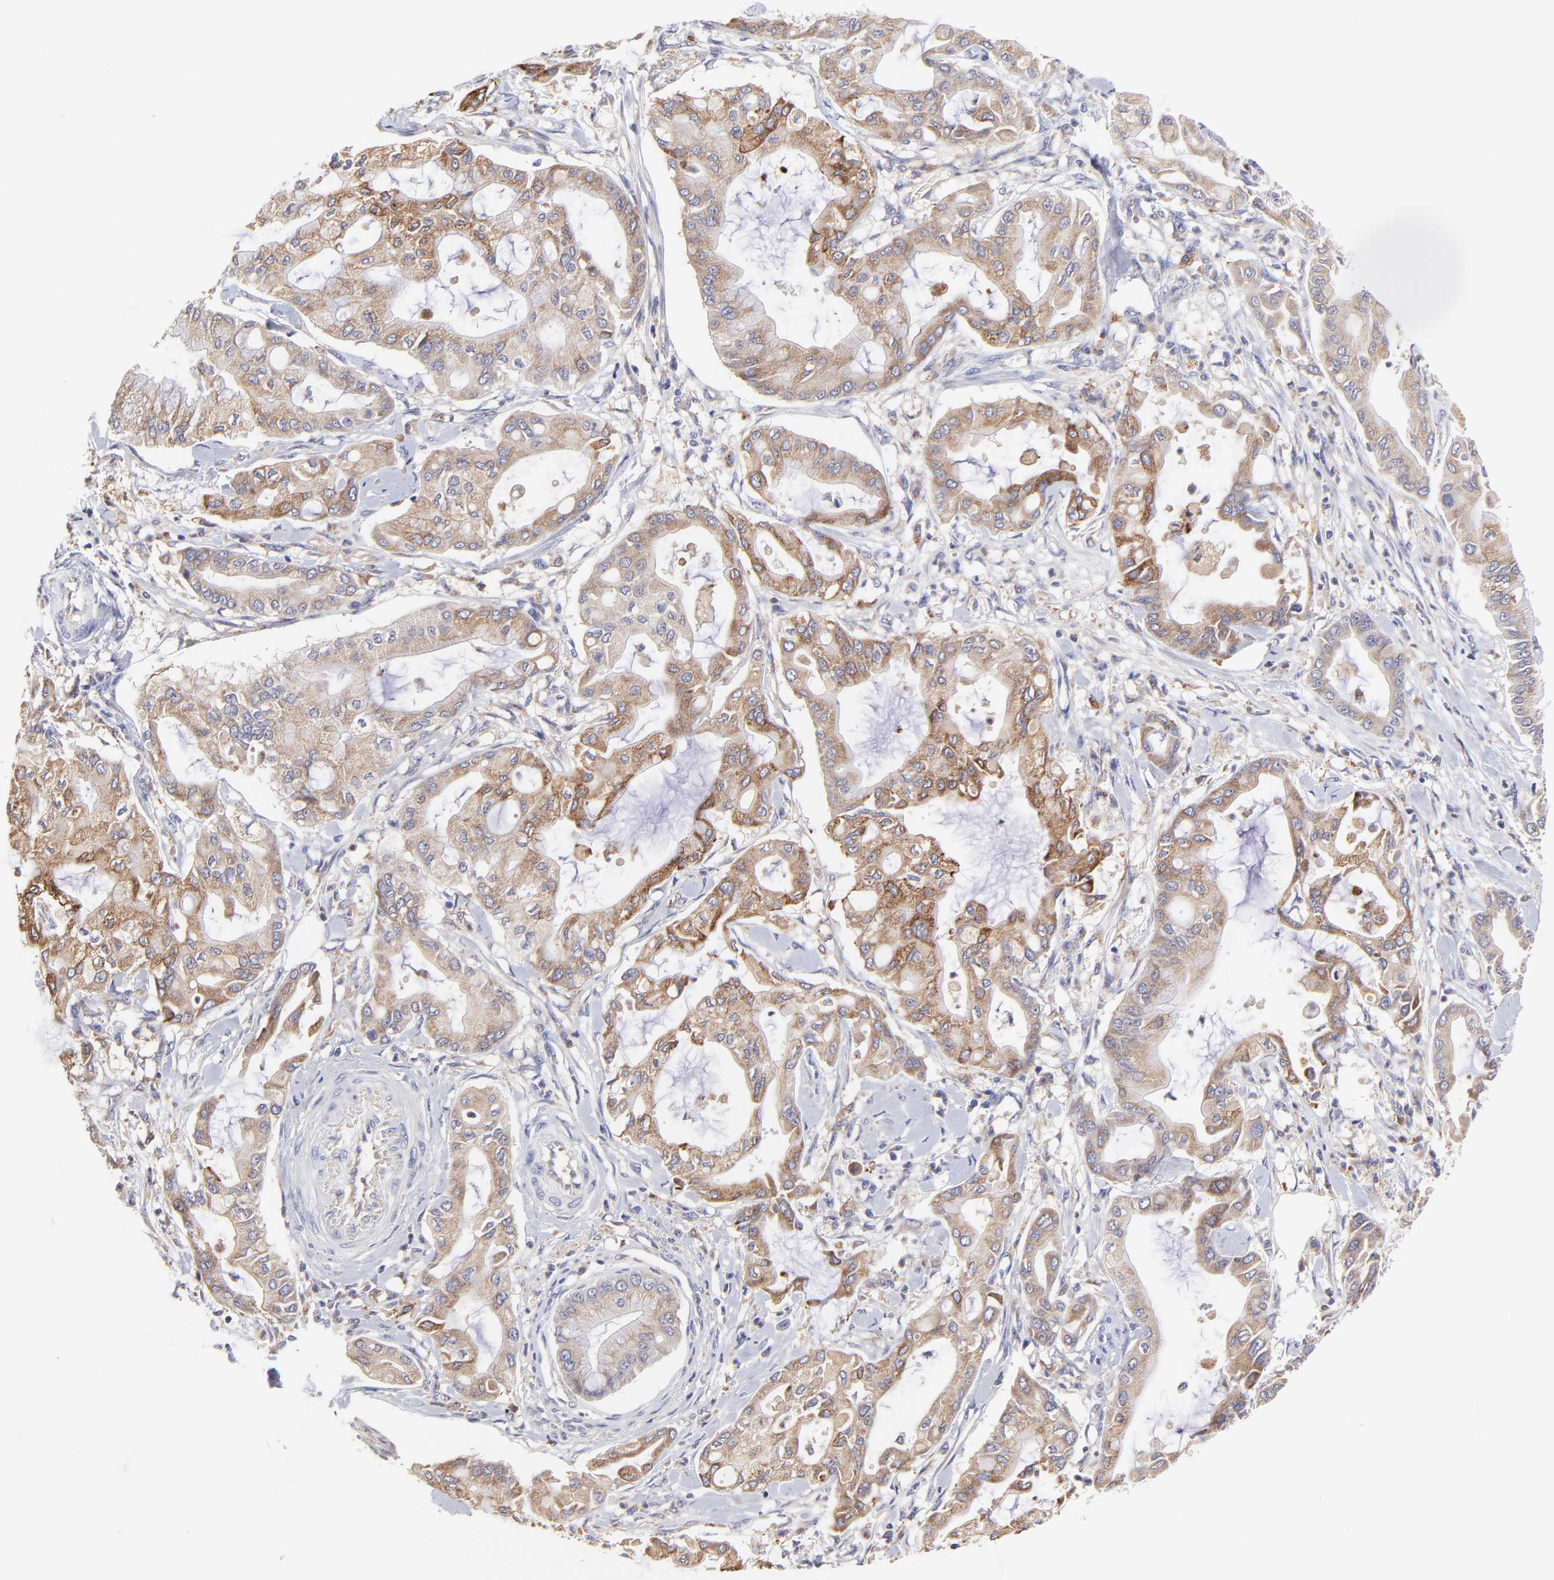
{"staining": {"intensity": "moderate", "quantity": ">75%", "location": "cytoplasmic/membranous"}, "tissue": "pancreatic cancer", "cell_type": "Tumor cells", "image_type": "cancer", "snomed": [{"axis": "morphology", "description": "Adenocarcinoma, NOS"}, {"axis": "morphology", "description": "Adenocarcinoma, metastatic, NOS"}, {"axis": "topography", "description": "Lymph node"}, {"axis": "topography", "description": "Pancreas"}, {"axis": "topography", "description": "Duodenum"}], "caption": "Moderate cytoplasmic/membranous protein positivity is appreciated in approximately >75% of tumor cells in pancreatic cancer.", "gene": "GCSAM", "patient": {"sex": "female", "age": 64}}